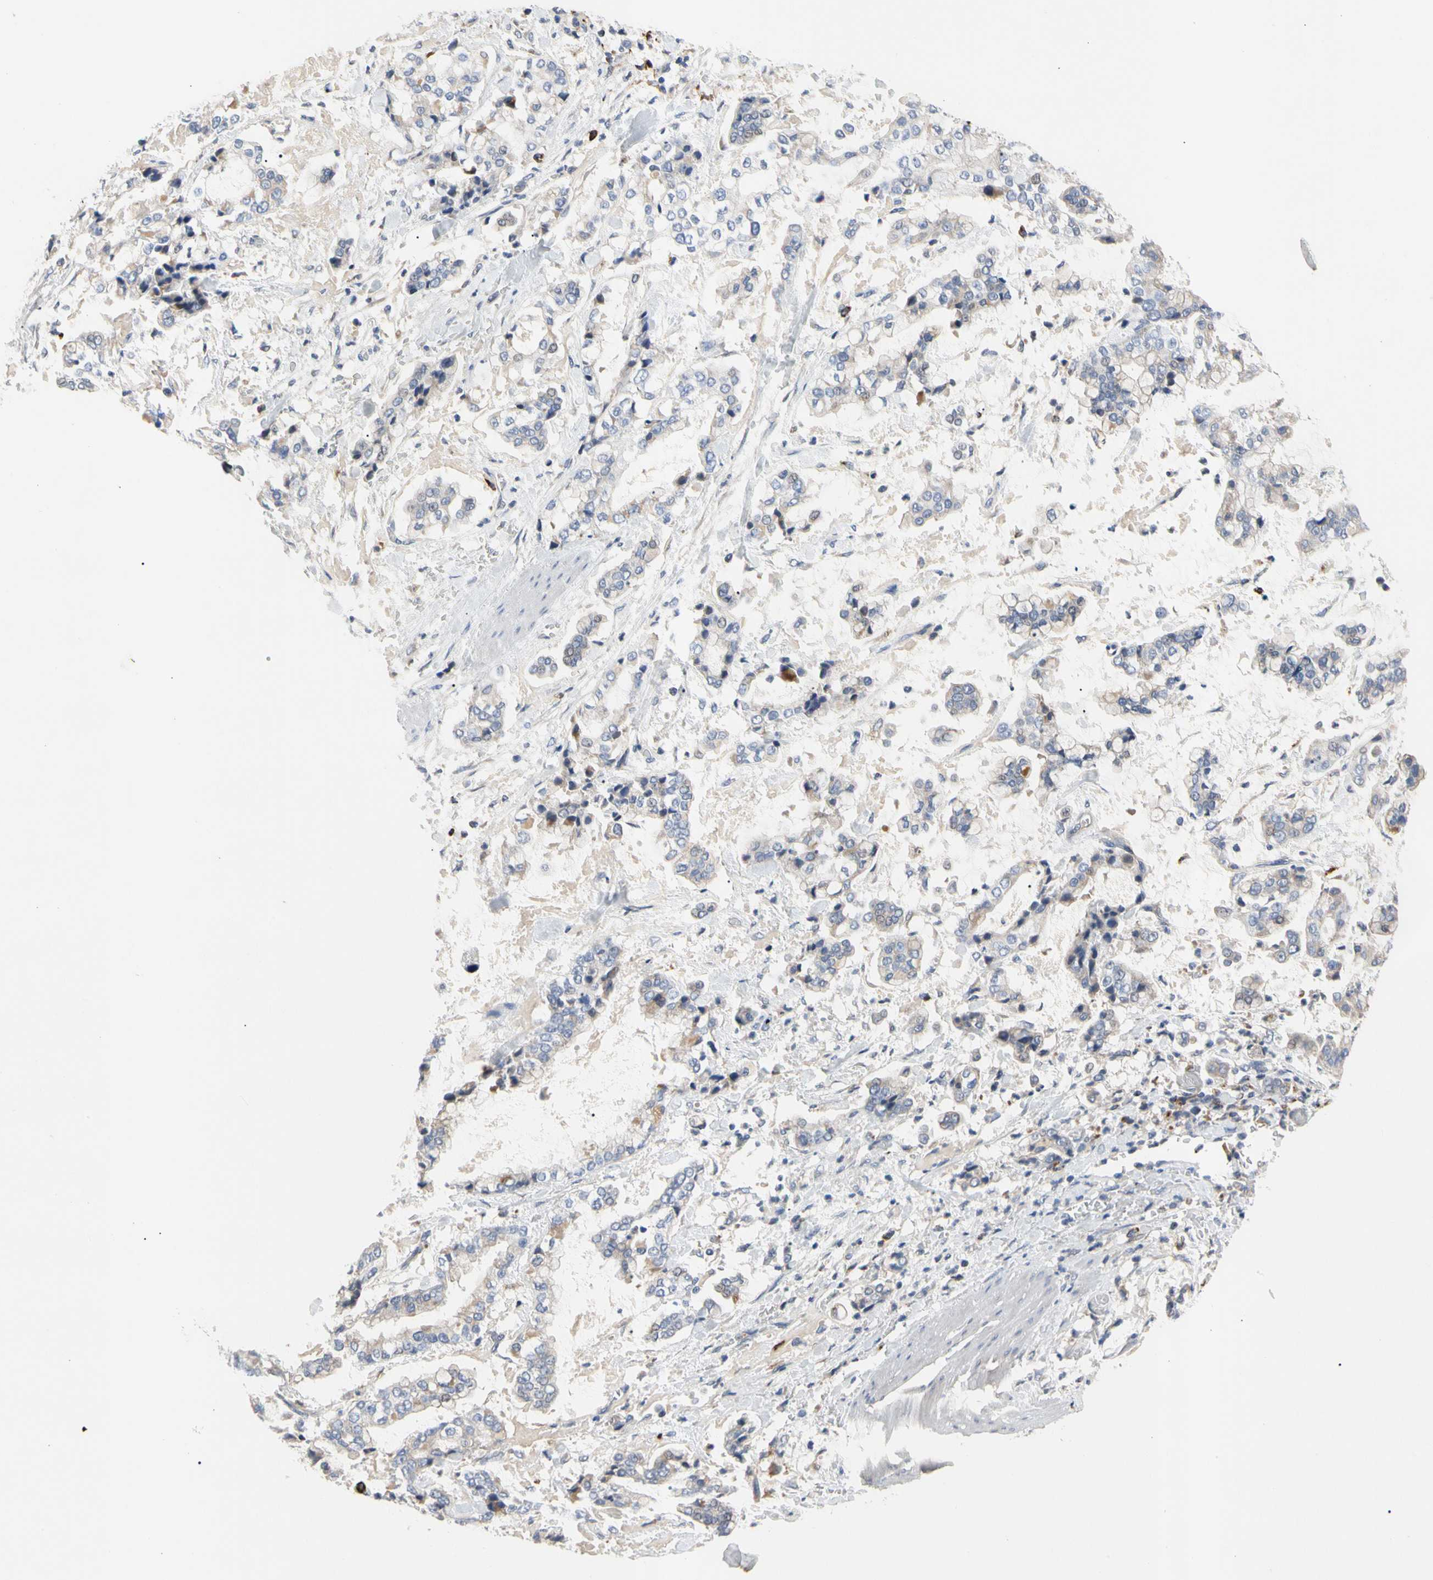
{"staining": {"intensity": "weak", "quantity": "<25%", "location": "cytoplasmic/membranous"}, "tissue": "stomach cancer", "cell_type": "Tumor cells", "image_type": "cancer", "snomed": [{"axis": "morphology", "description": "Normal tissue, NOS"}, {"axis": "morphology", "description": "Adenocarcinoma, NOS"}, {"axis": "topography", "description": "Stomach, upper"}, {"axis": "topography", "description": "Stomach"}], "caption": "Immunohistochemistry of human stomach adenocarcinoma reveals no positivity in tumor cells.", "gene": "ADA2", "patient": {"sex": "male", "age": 76}}